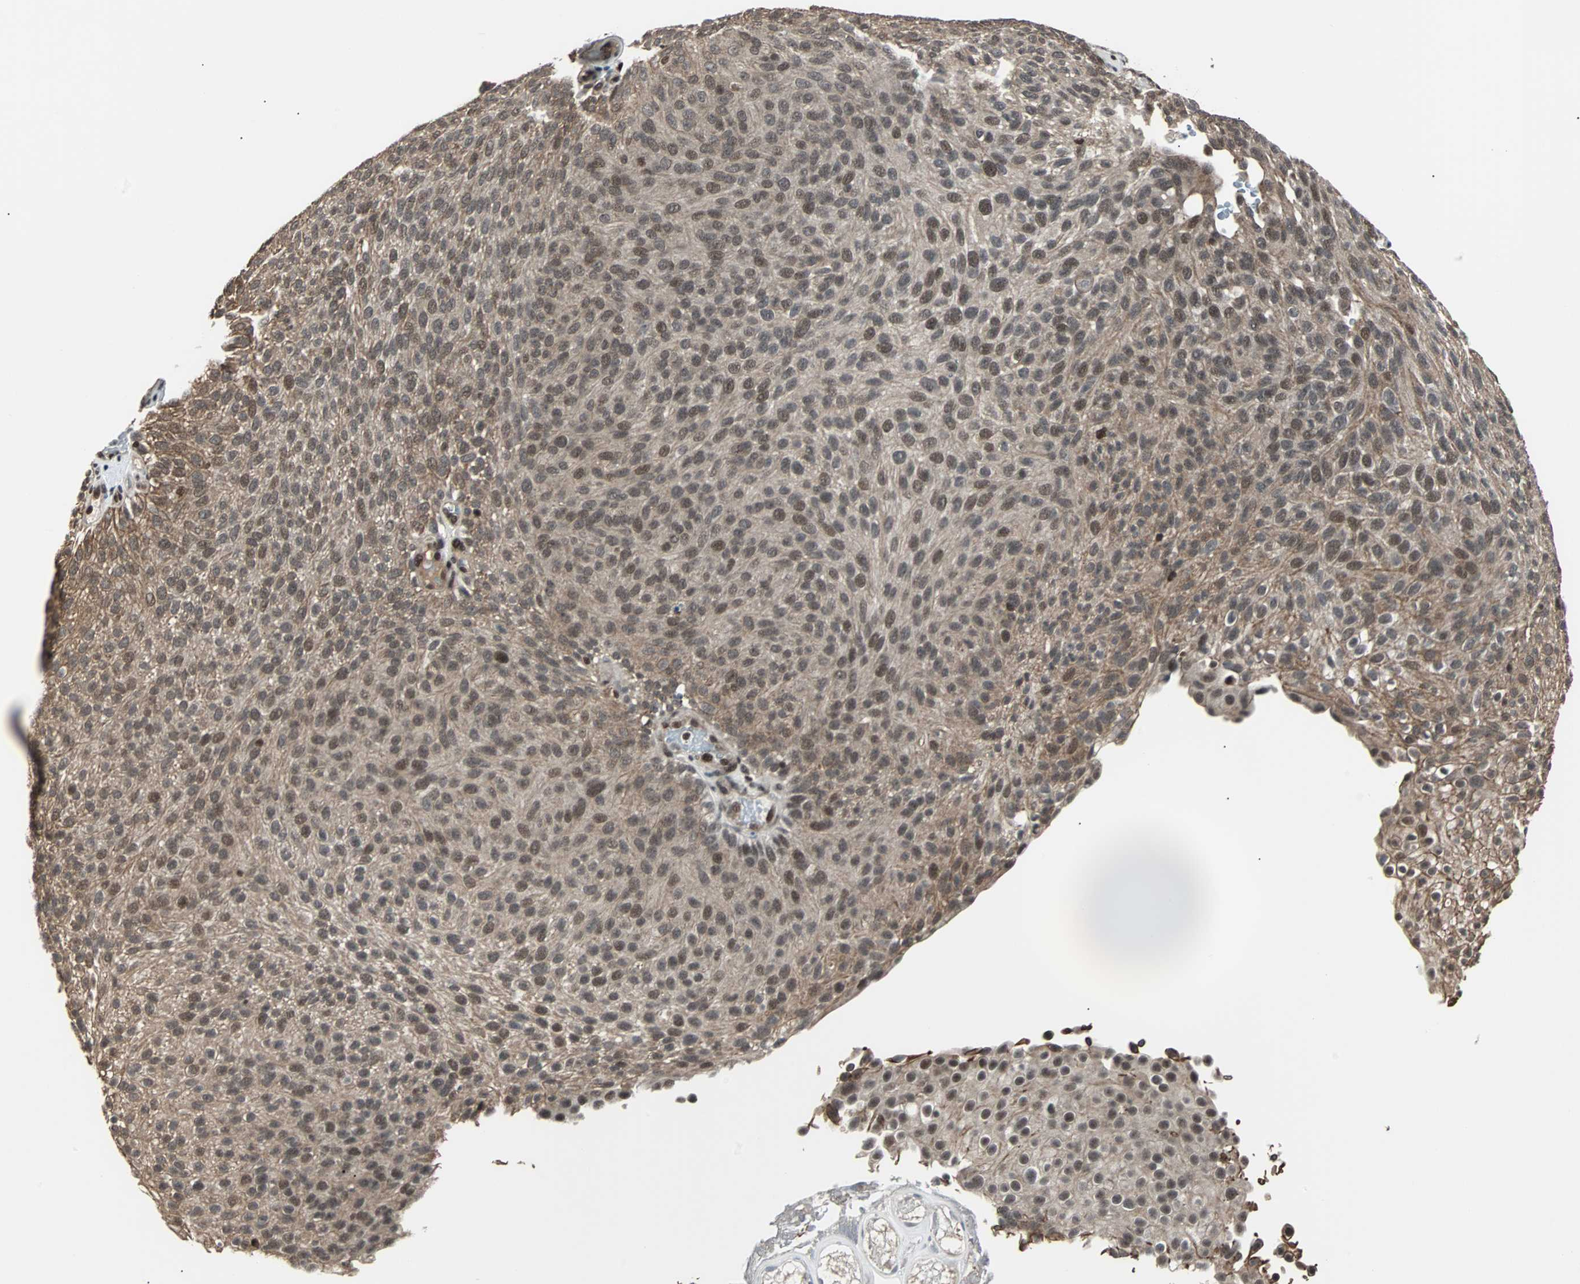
{"staining": {"intensity": "moderate", "quantity": ">75%", "location": "cytoplasmic/membranous,nuclear"}, "tissue": "urothelial cancer", "cell_type": "Tumor cells", "image_type": "cancer", "snomed": [{"axis": "morphology", "description": "Urothelial carcinoma, Low grade"}, {"axis": "topography", "description": "Urinary bladder"}], "caption": "Urothelial carcinoma (low-grade) tissue reveals moderate cytoplasmic/membranous and nuclear positivity in about >75% of tumor cells", "gene": "TERF2IP", "patient": {"sex": "male", "age": 78}}